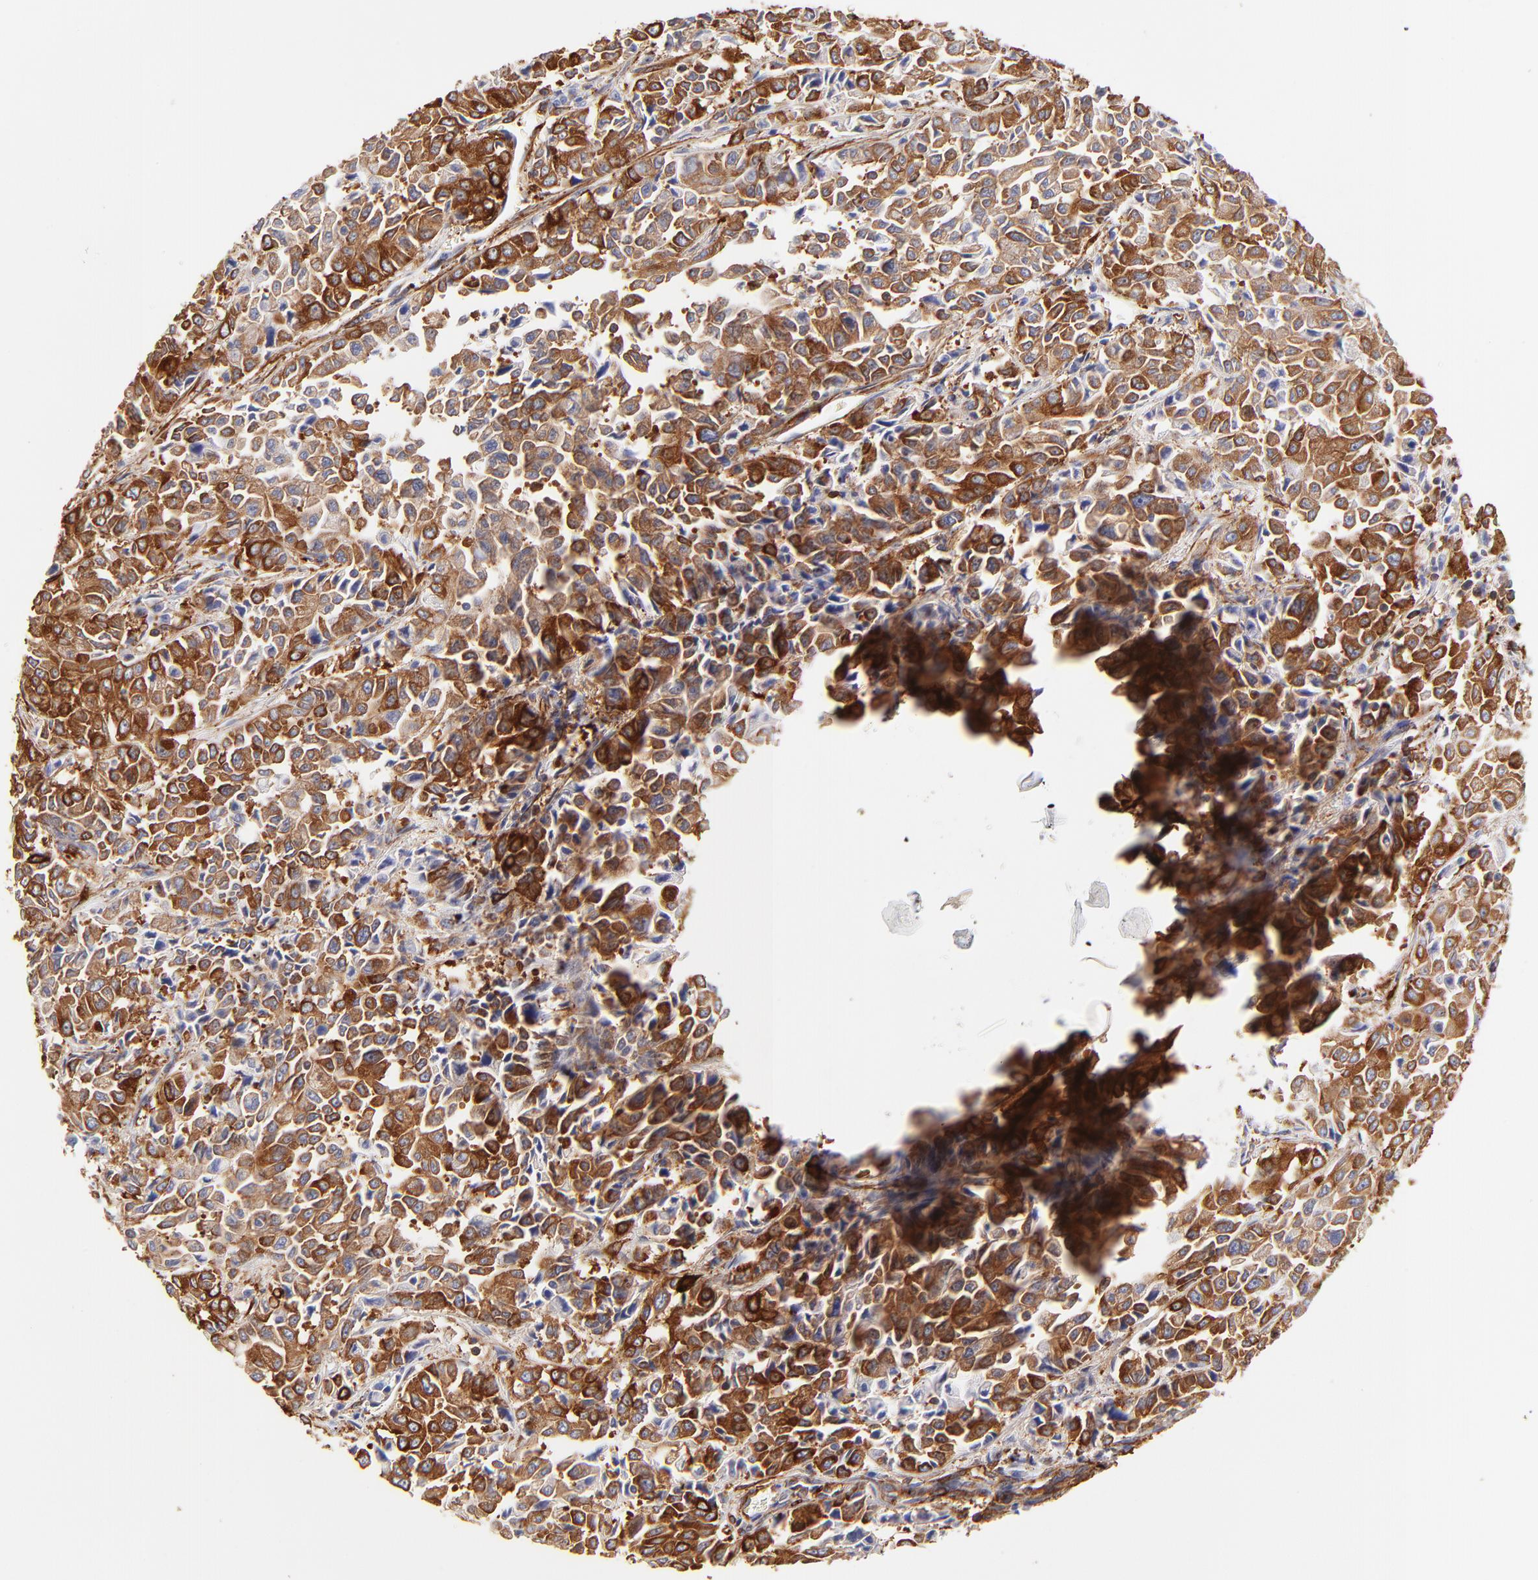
{"staining": {"intensity": "strong", "quantity": ">75%", "location": "cytoplasmic/membranous"}, "tissue": "pancreatic cancer", "cell_type": "Tumor cells", "image_type": "cancer", "snomed": [{"axis": "morphology", "description": "Adenocarcinoma, NOS"}, {"axis": "topography", "description": "Pancreas"}], "caption": "Immunohistochemistry (DAB (3,3'-diaminobenzidine)) staining of pancreatic adenocarcinoma demonstrates strong cytoplasmic/membranous protein staining in about >75% of tumor cells.", "gene": "FLNA", "patient": {"sex": "female", "age": 52}}